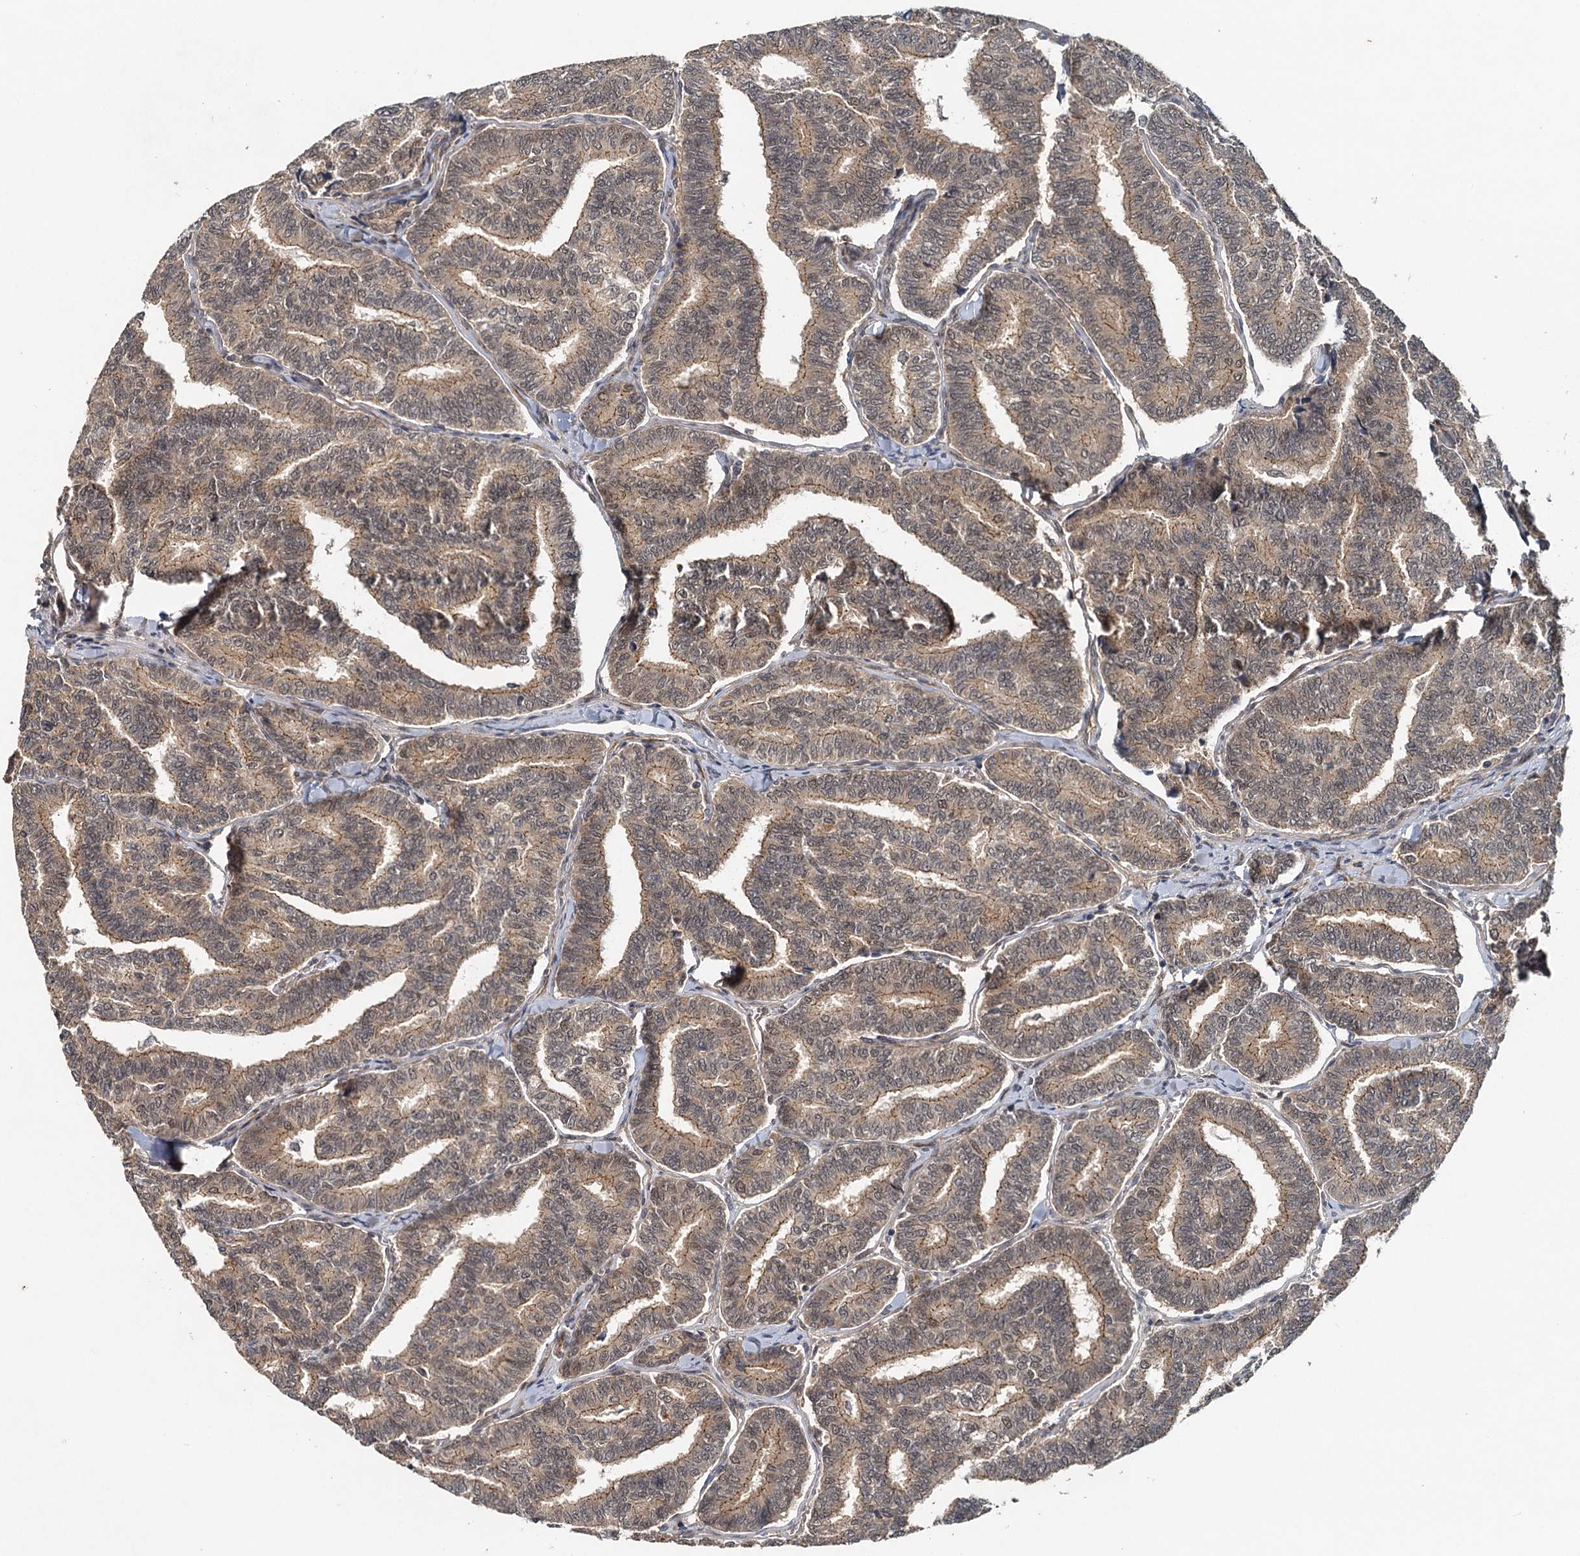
{"staining": {"intensity": "moderate", "quantity": ">75%", "location": "cytoplasmic/membranous,nuclear"}, "tissue": "thyroid cancer", "cell_type": "Tumor cells", "image_type": "cancer", "snomed": [{"axis": "morphology", "description": "Papillary adenocarcinoma, NOS"}, {"axis": "topography", "description": "Thyroid gland"}], "caption": "Thyroid papillary adenocarcinoma tissue reveals moderate cytoplasmic/membranous and nuclear expression in about >75% of tumor cells", "gene": "RITA1", "patient": {"sex": "female", "age": 35}}